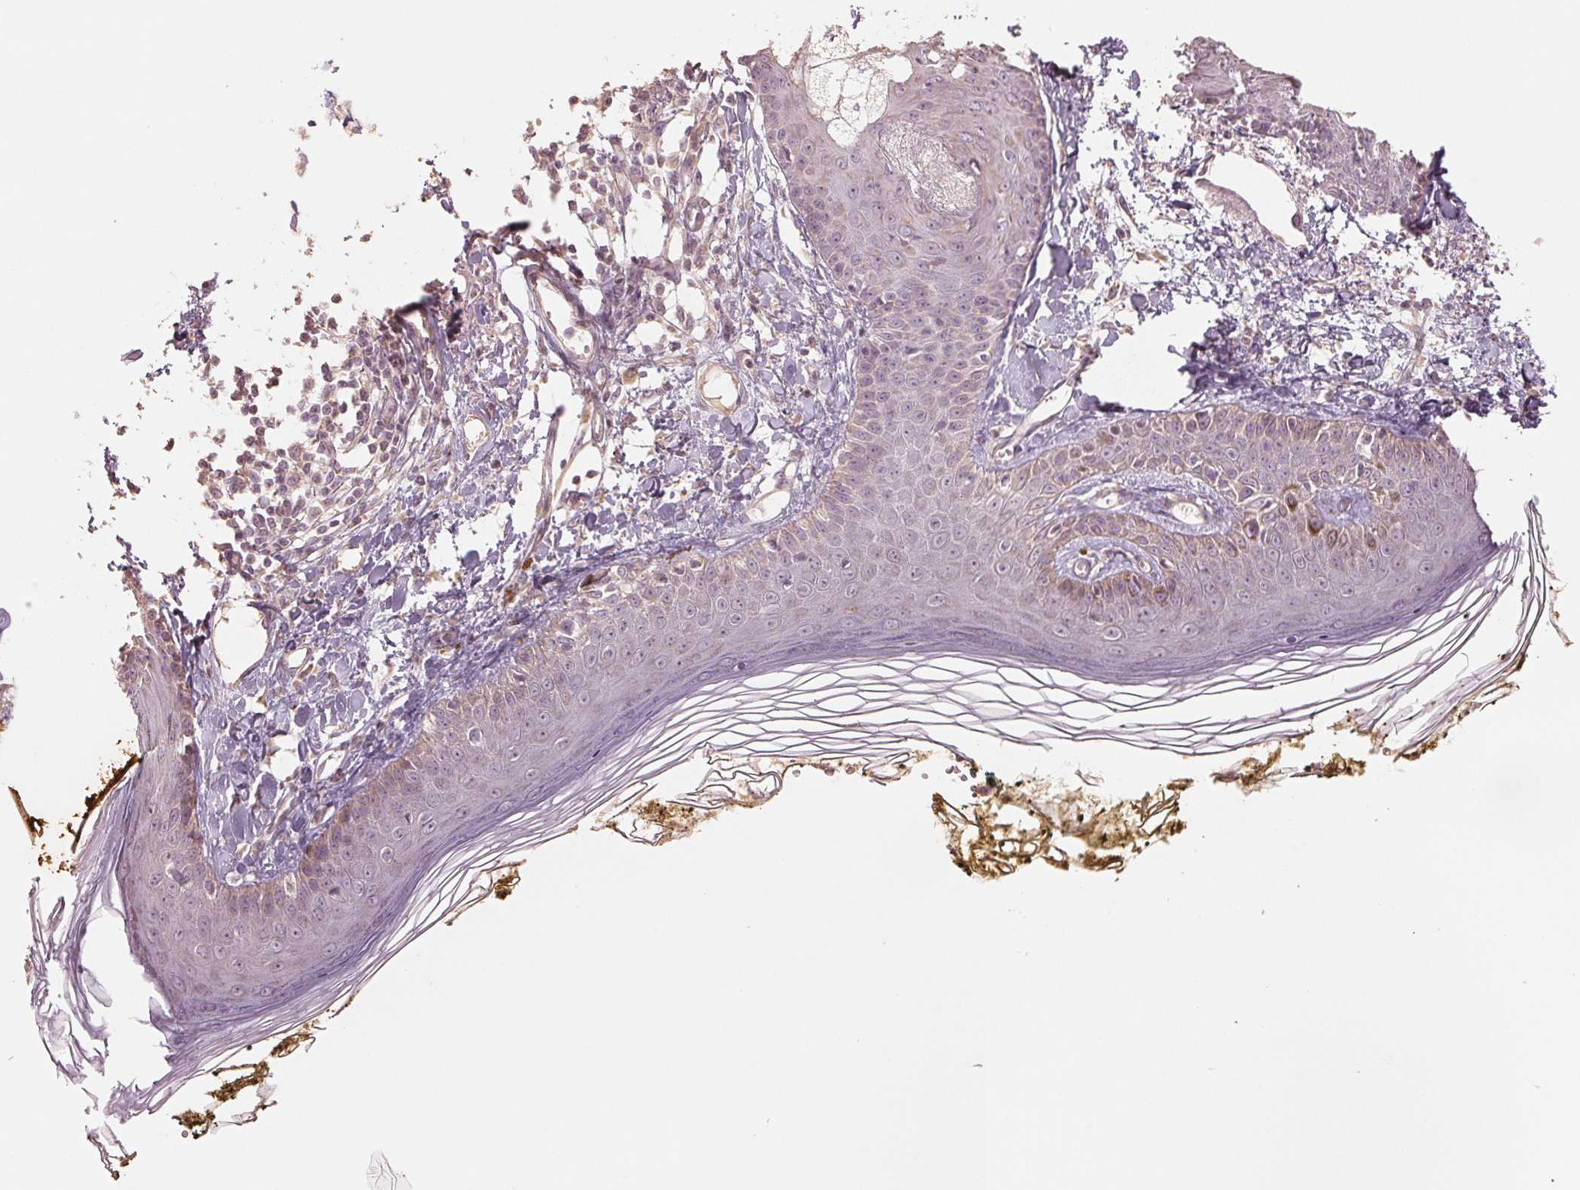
{"staining": {"intensity": "weak", "quantity": ">75%", "location": "cytoplasmic/membranous"}, "tissue": "skin", "cell_type": "Fibroblasts", "image_type": "normal", "snomed": [{"axis": "morphology", "description": "Normal tissue, NOS"}, {"axis": "topography", "description": "Skin"}], "caption": "High-power microscopy captured an IHC micrograph of normal skin, revealing weak cytoplasmic/membranous staining in approximately >75% of fibroblasts.", "gene": "COX14", "patient": {"sex": "male", "age": 76}}